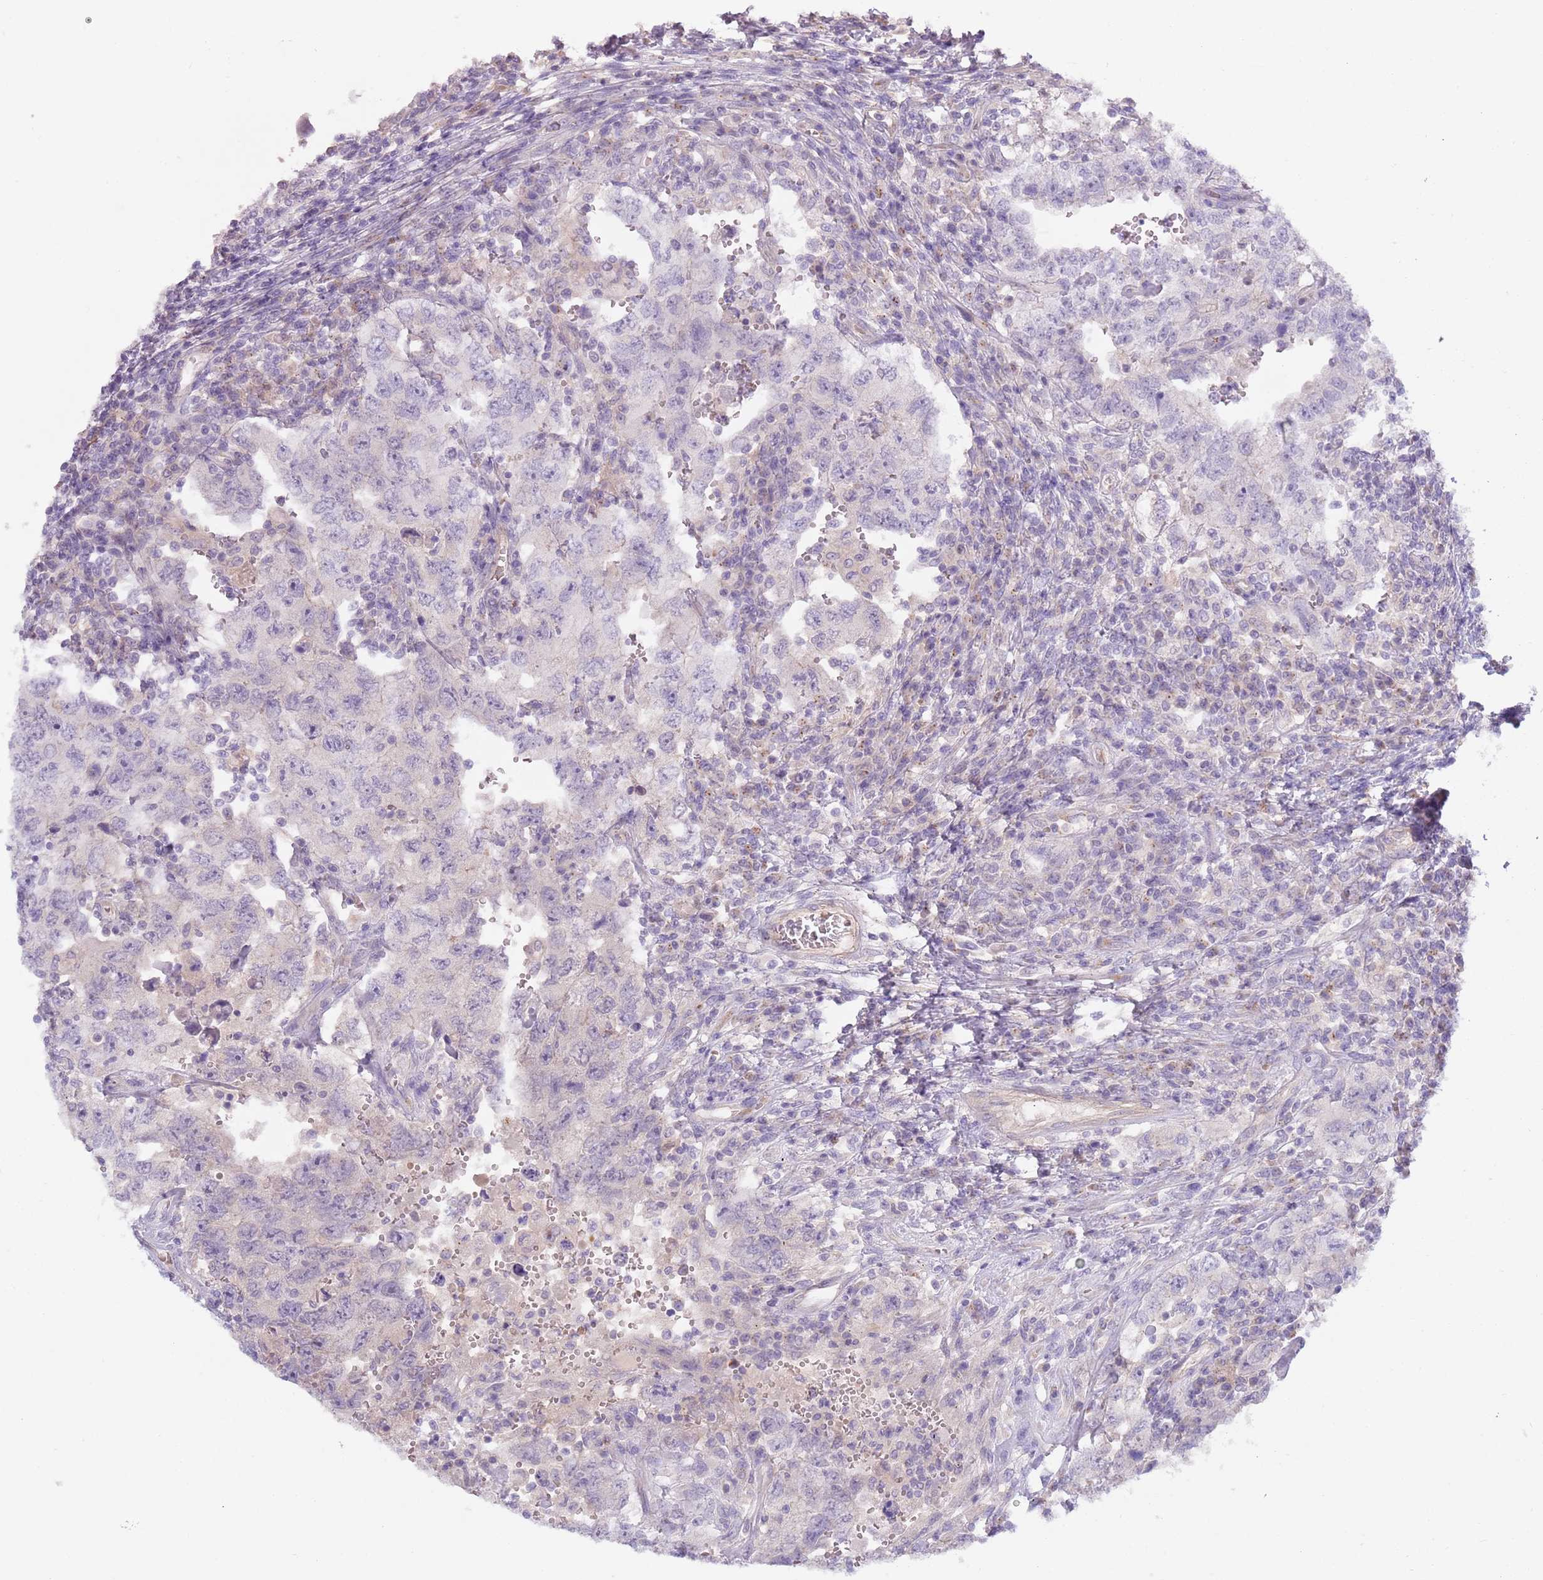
{"staining": {"intensity": "negative", "quantity": "none", "location": "none"}, "tissue": "testis cancer", "cell_type": "Tumor cells", "image_type": "cancer", "snomed": [{"axis": "morphology", "description": "Carcinoma, Embryonal, NOS"}, {"axis": "topography", "description": "Testis"}], "caption": "Tumor cells show no significant protein positivity in testis cancer. The staining was performed using DAB (3,3'-diaminobenzidine) to visualize the protein expression in brown, while the nuclei were stained in blue with hematoxylin (Magnification: 20x).", "gene": "TINAGL1", "patient": {"sex": "male", "age": 26}}